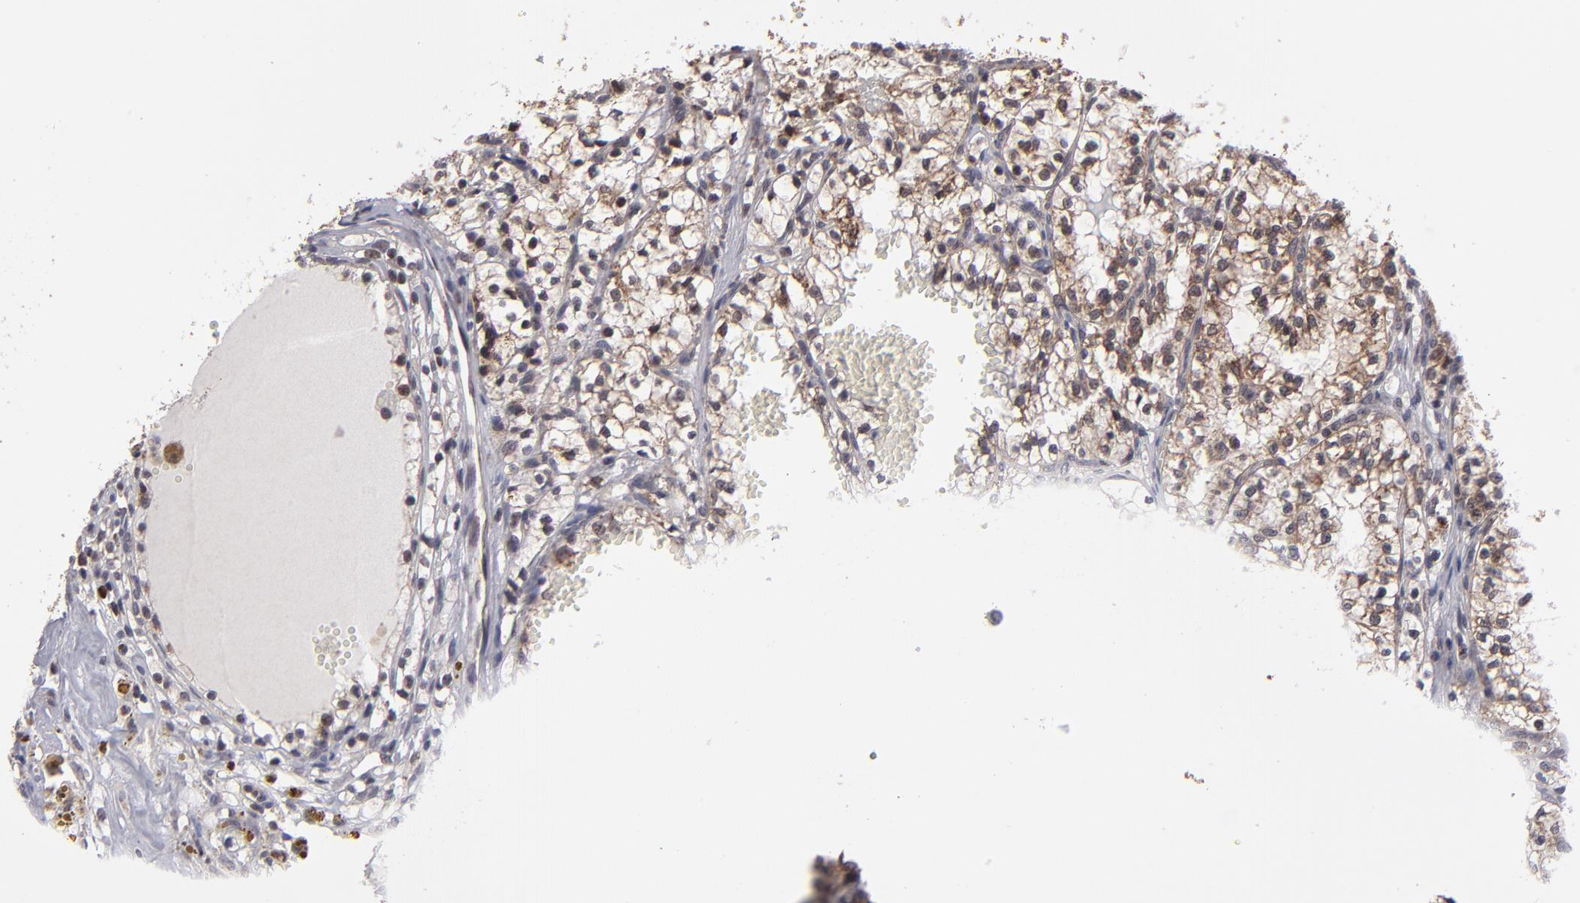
{"staining": {"intensity": "weak", "quantity": ">75%", "location": "cytoplasmic/membranous,nuclear"}, "tissue": "renal cancer", "cell_type": "Tumor cells", "image_type": "cancer", "snomed": [{"axis": "morphology", "description": "Adenocarcinoma, NOS"}, {"axis": "topography", "description": "Kidney"}], "caption": "Renal cancer (adenocarcinoma) was stained to show a protein in brown. There is low levels of weak cytoplasmic/membranous and nuclear expression in approximately >75% of tumor cells.", "gene": "SLC15A1", "patient": {"sex": "male", "age": 61}}